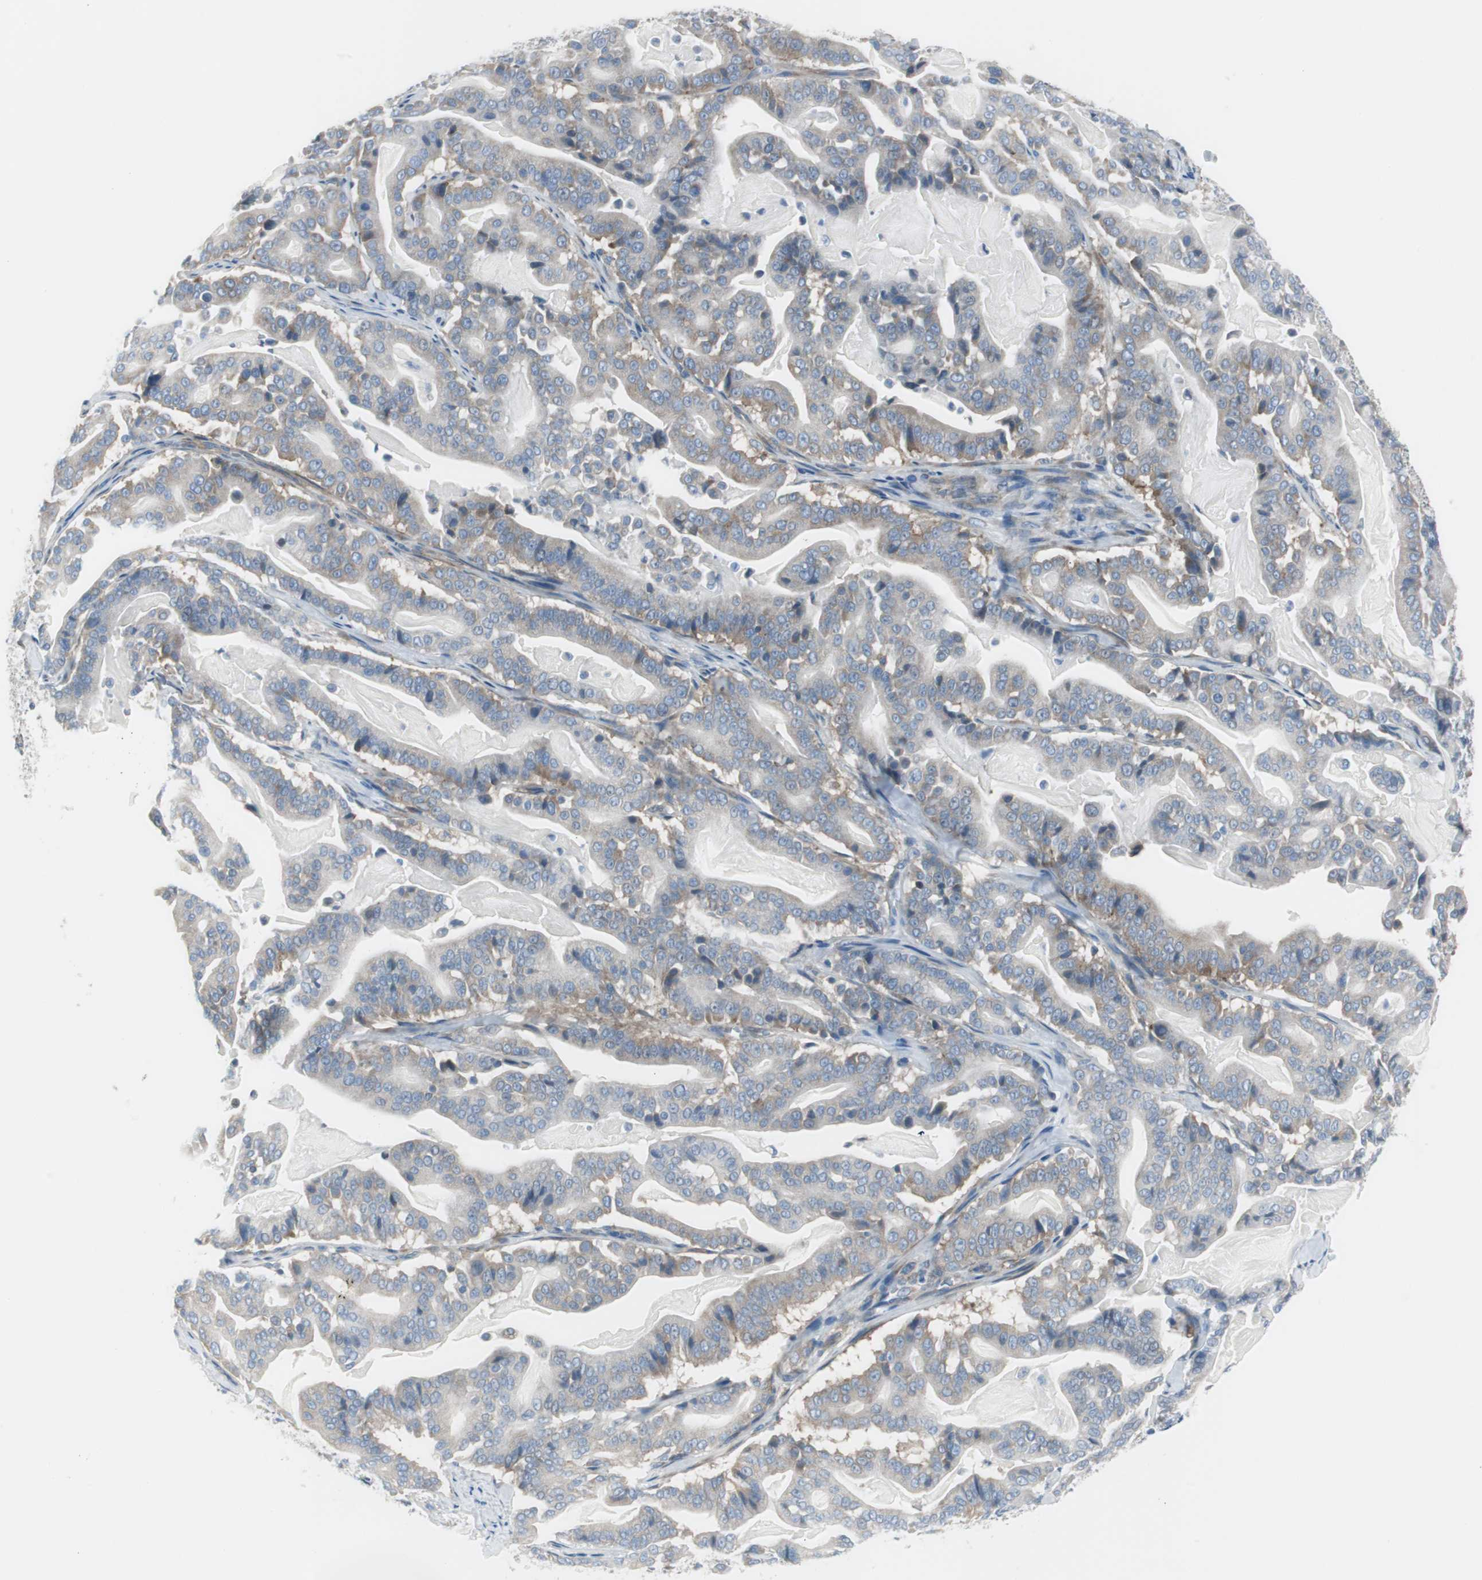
{"staining": {"intensity": "weak", "quantity": "25%-75%", "location": "cytoplasmic/membranous"}, "tissue": "pancreatic cancer", "cell_type": "Tumor cells", "image_type": "cancer", "snomed": [{"axis": "morphology", "description": "Adenocarcinoma, NOS"}, {"axis": "topography", "description": "Pancreas"}], "caption": "The micrograph reveals immunohistochemical staining of pancreatic cancer. There is weak cytoplasmic/membranous expression is appreciated in about 25%-75% of tumor cells.", "gene": "RPS12", "patient": {"sex": "male", "age": 63}}